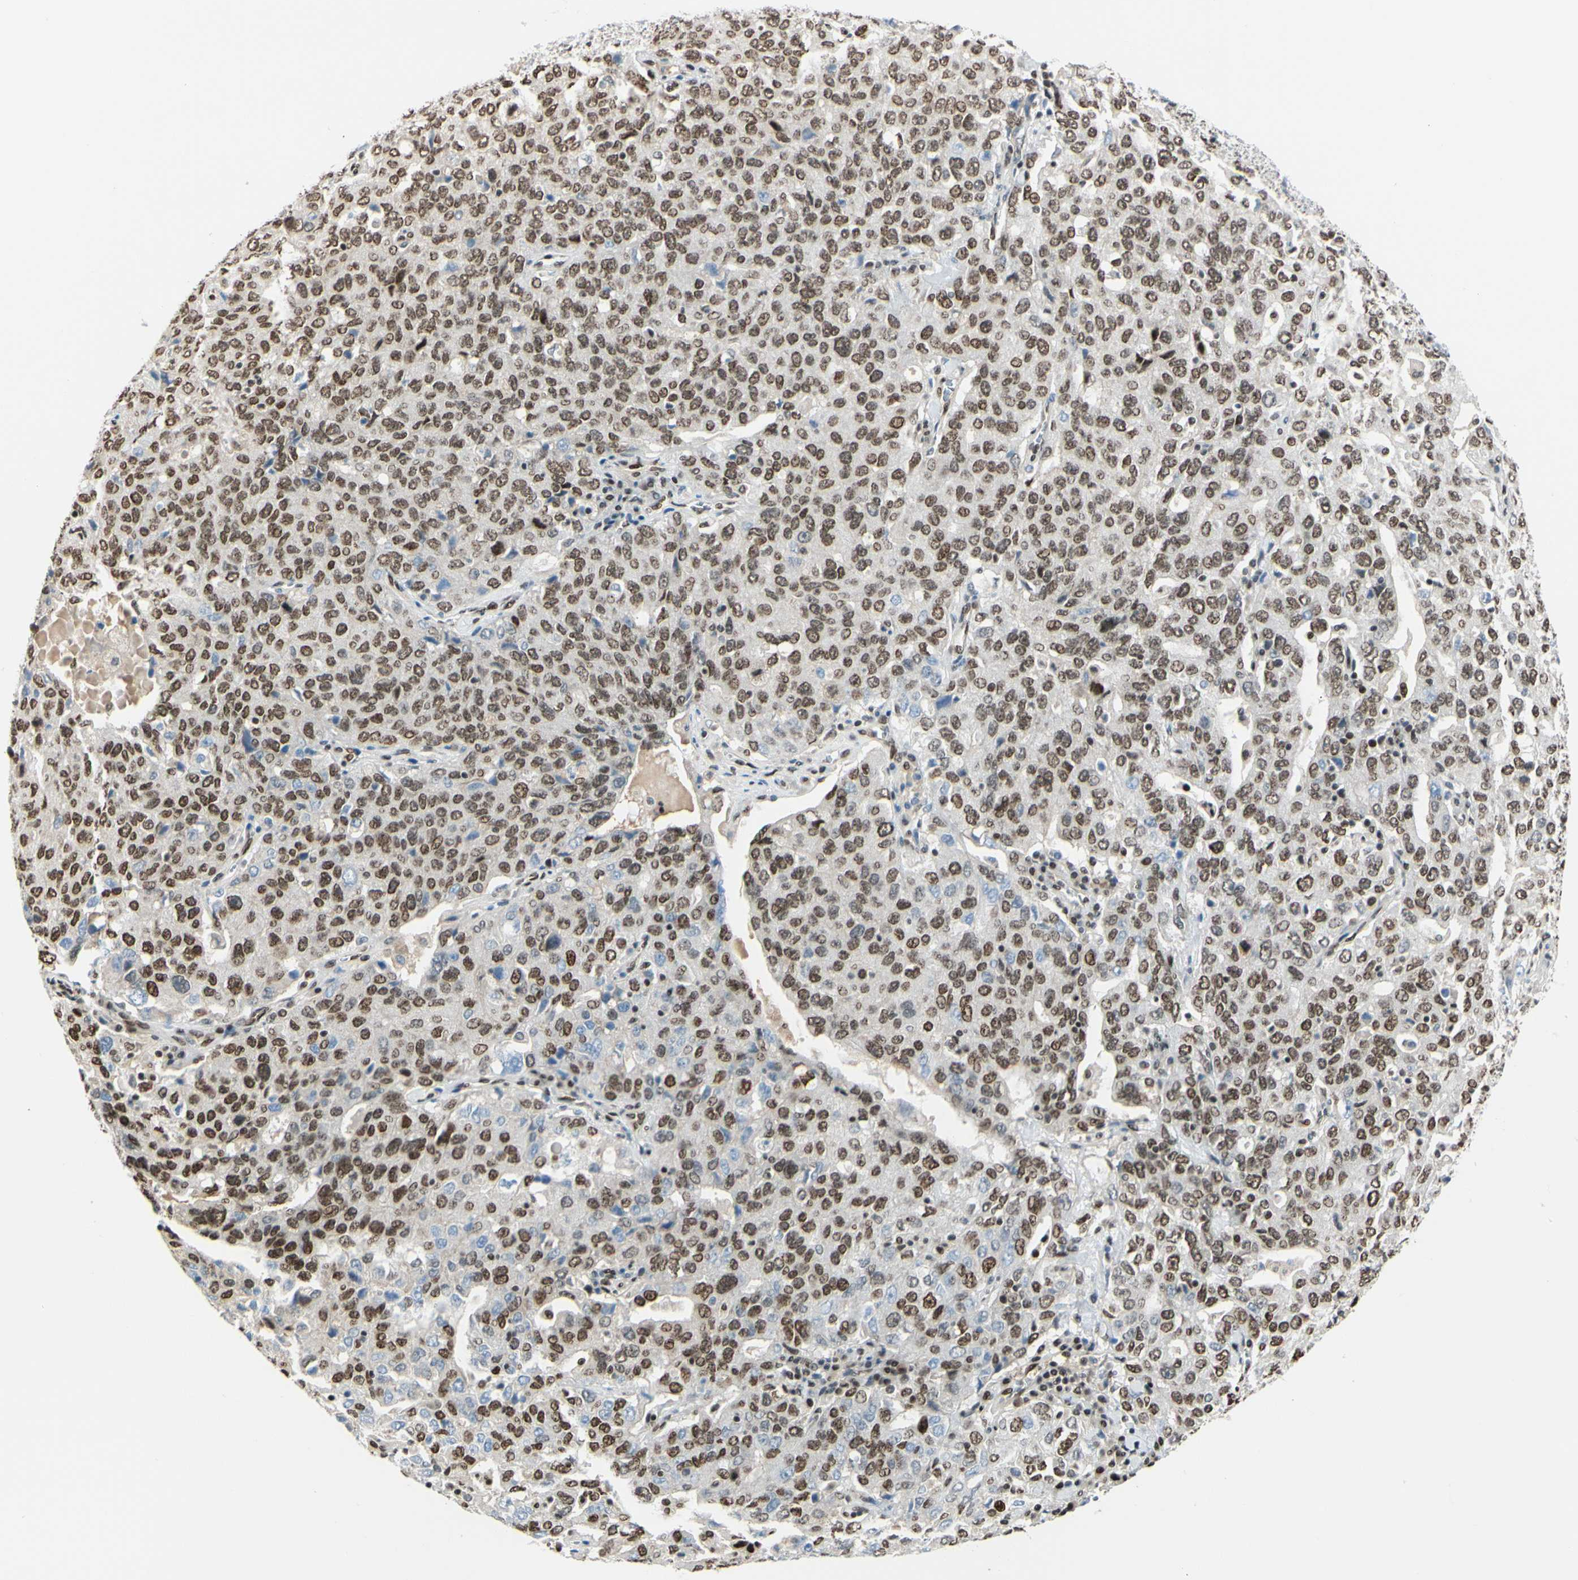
{"staining": {"intensity": "moderate", "quantity": ">75%", "location": "nuclear"}, "tissue": "ovarian cancer", "cell_type": "Tumor cells", "image_type": "cancer", "snomed": [{"axis": "morphology", "description": "Carcinoma, endometroid"}, {"axis": "topography", "description": "Ovary"}], "caption": "There is medium levels of moderate nuclear positivity in tumor cells of ovarian cancer, as demonstrated by immunohistochemical staining (brown color).", "gene": "SUFU", "patient": {"sex": "female", "age": 62}}